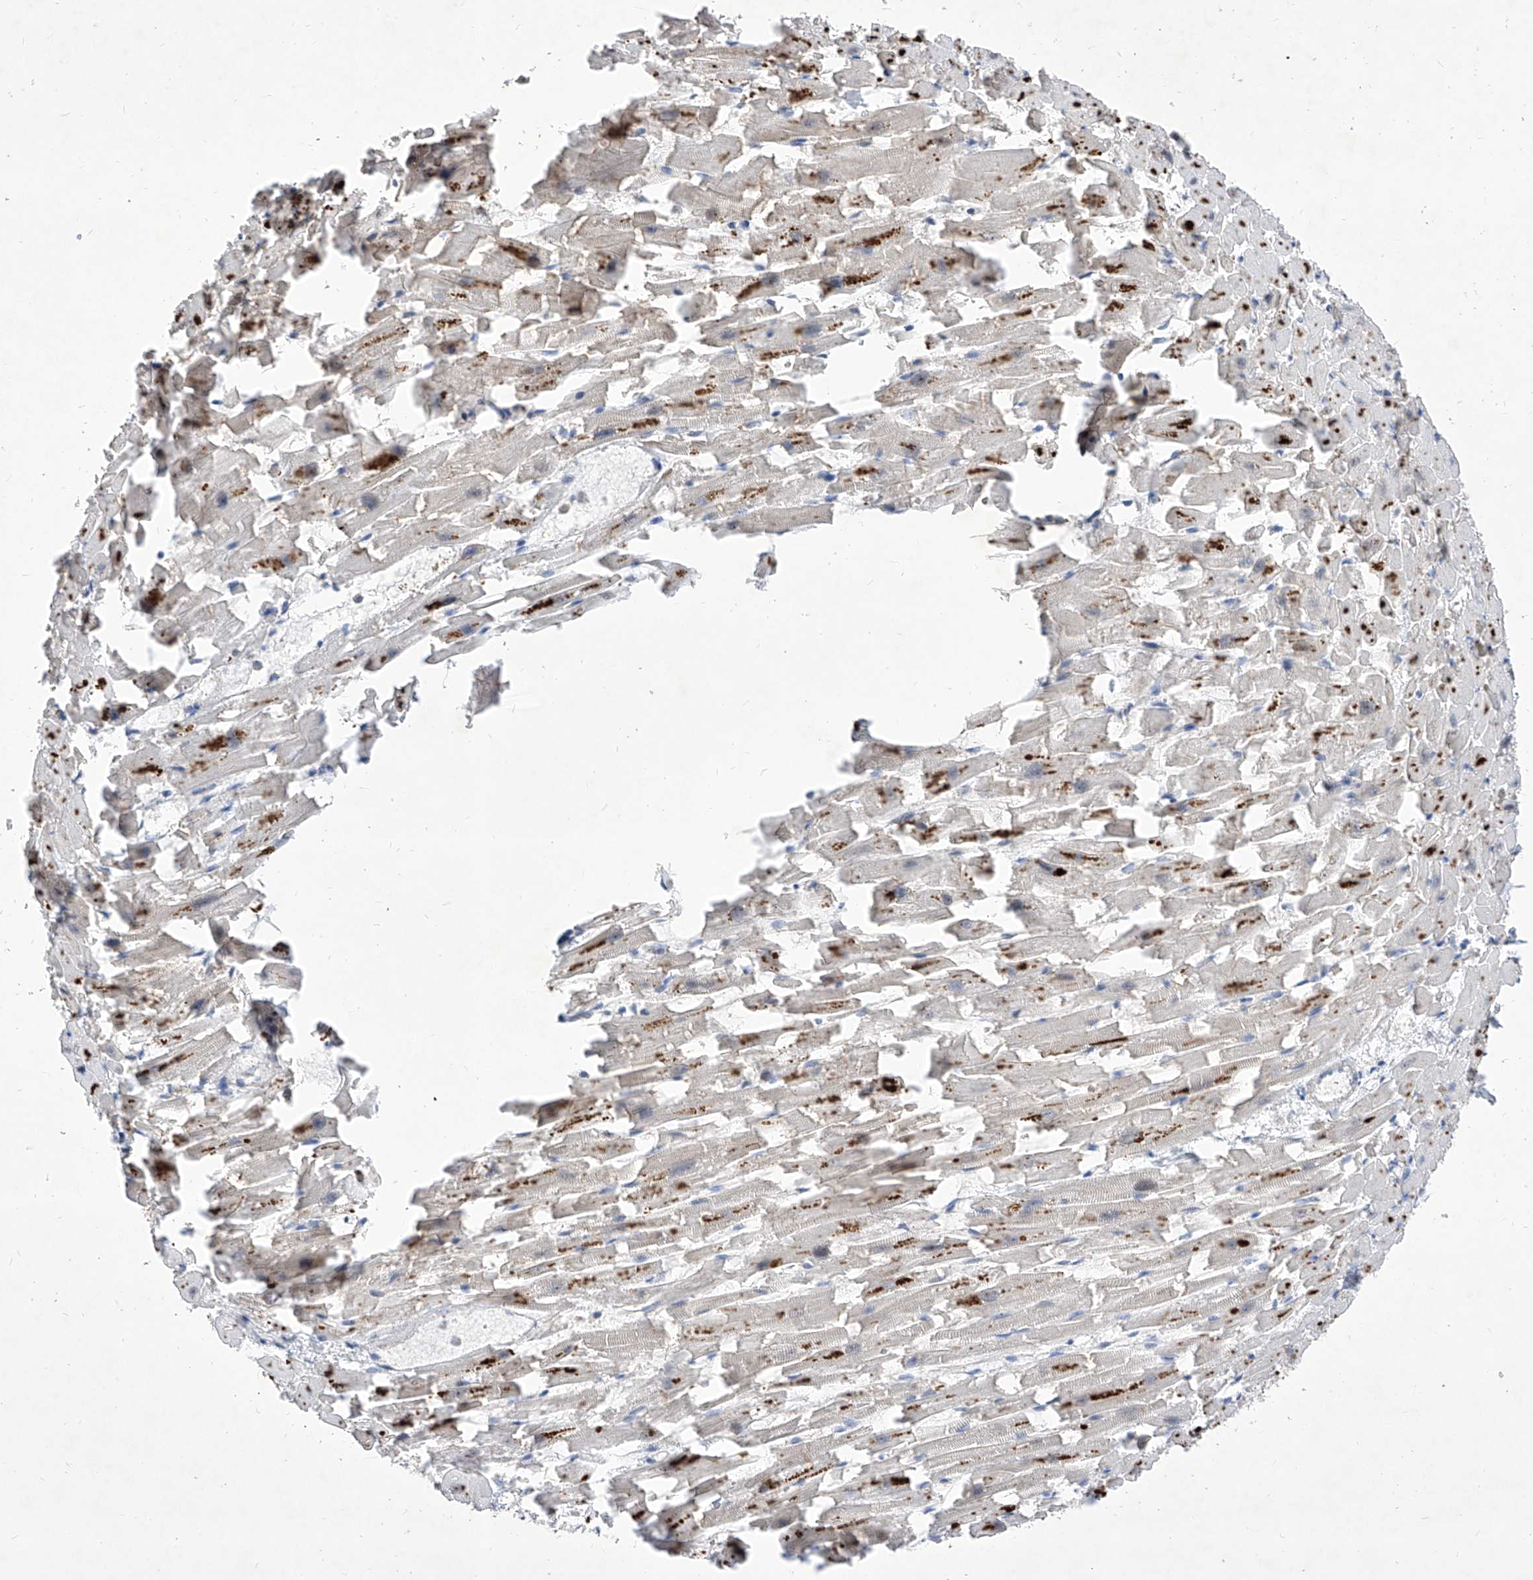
{"staining": {"intensity": "moderate", "quantity": "25%-75%", "location": "cytoplasmic/membranous,nuclear"}, "tissue": "heart muscle", "cell_type": "Cardiomyocytes", "image_type": "normal", "snomed": [{"axis": "morphology", "description": "Normal tissue, NOS"}, {"axis": "topography", "description": "Heart"}], "caption": "Immunohistochemical staining of unremarkable human heart muscle exhibits 25%-75% levels of moderate cytoplasmic/membranous,nuclear protein expression in about 25%-75% of cardiomyocytes.", "gene": "LGR4", "patient": {"sex": "female", "age": 64}}